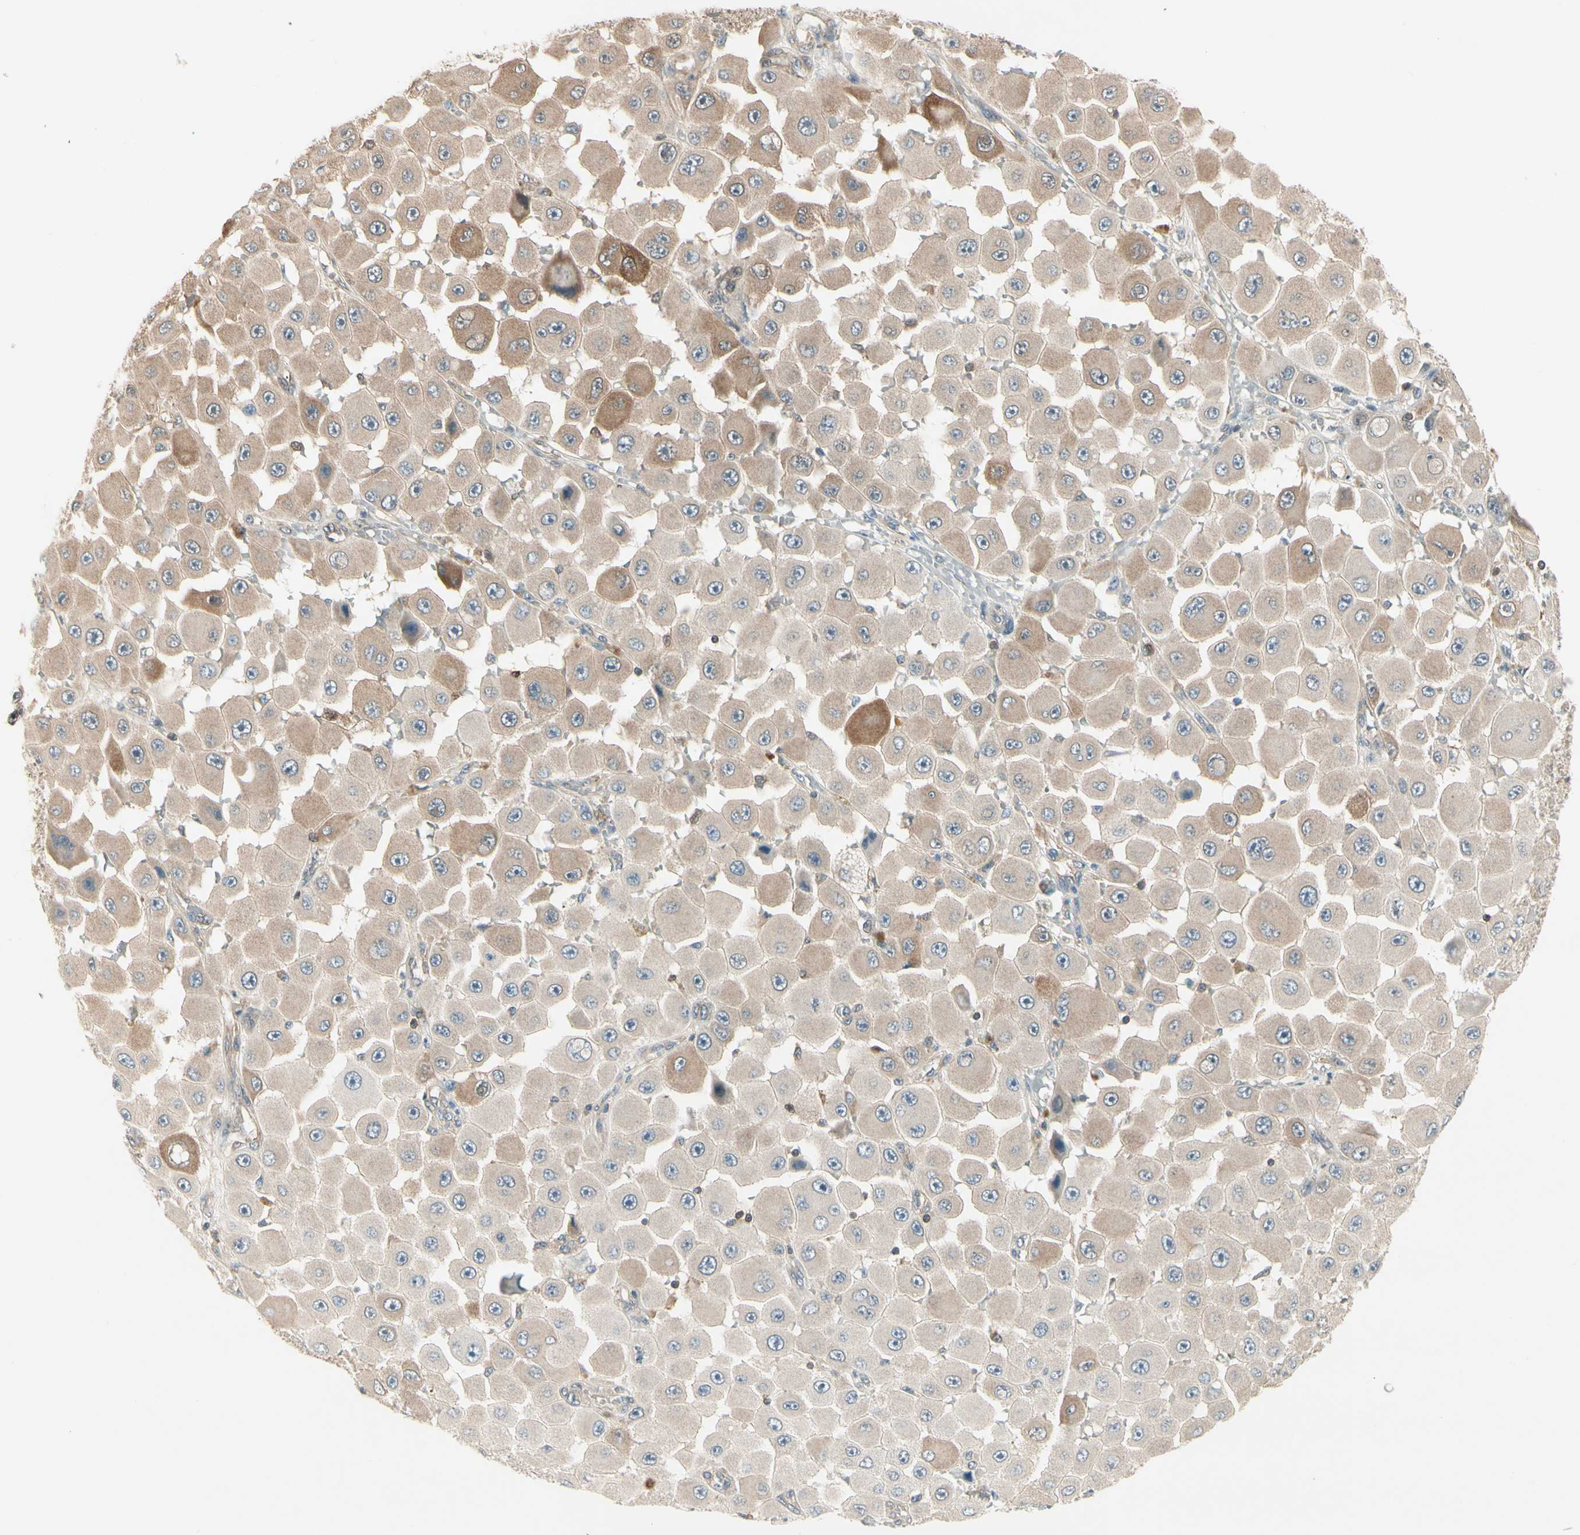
{"staining": {"intensity": "weak", "quantity": ">75%", "location": "cytoplasmic/membranous"}, "tissue": "melanoma", "cell_type": "Tumor cells", "image_type": "cancer", "snomed": [{"axis": "morphology", "description": "Malignant melanoma, NOS"}, {"axis": "topography", "description": "Skin"}], "caption": "This is an image of immunohistochemistry (IHC) staining of melanoma, which shows weak expression in the cytoplasmic/membranous of tumor cells.", "gene": "OXSR1", "patient": {"sex": "female", "age": 81}}